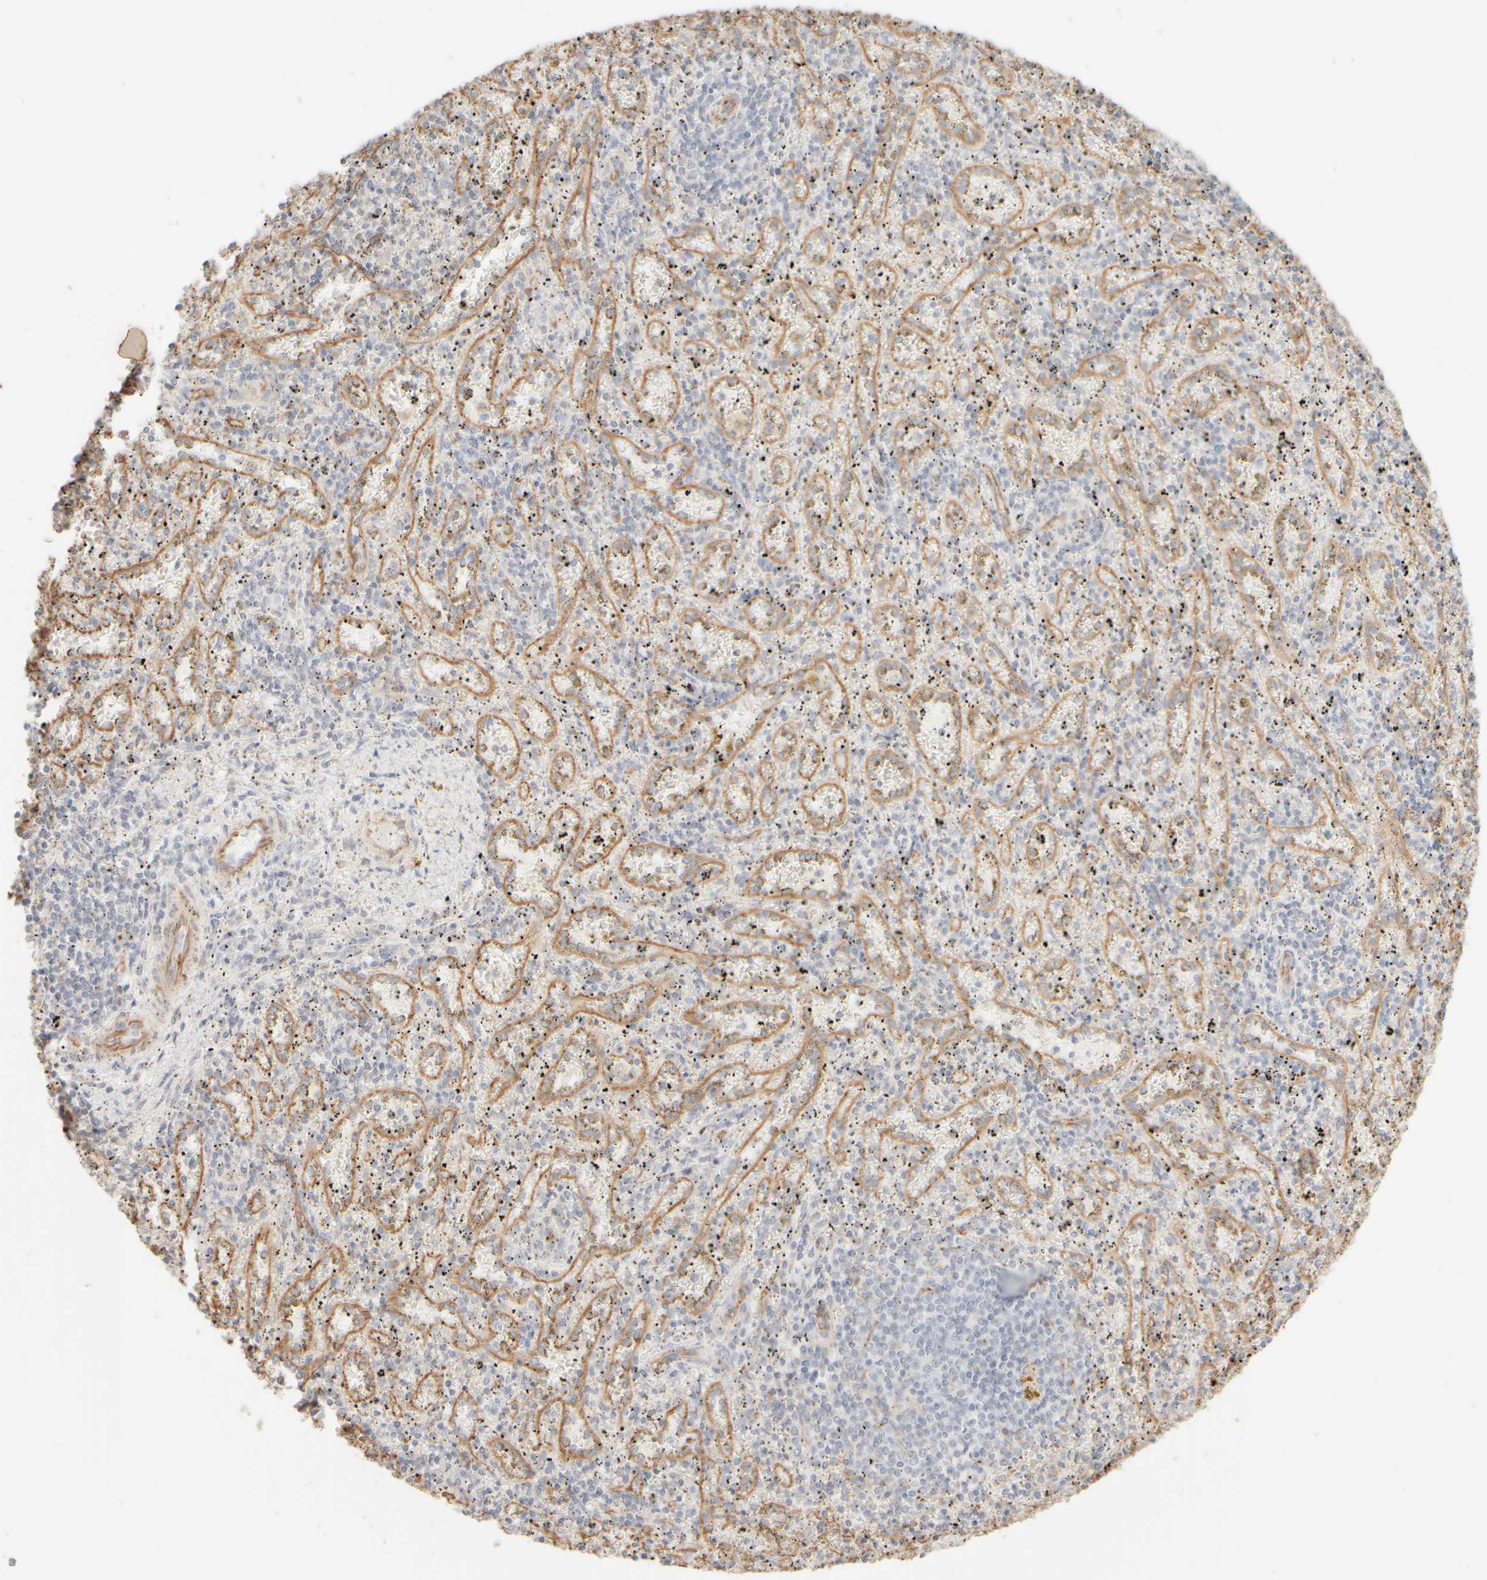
{"staining": {"intensity": "negative", "quantity": "none", "location": "none"}, "tissue": "spleen", "cell_type": "Cells in red pulp", "image_type": "normal", "snomed": [{"axis": "morphology", "description": "Normal tissue, NOS"}, {"axis": "topography", "description": "Spleen"}], "caption": "Spleen was stained to show a protein in brown. There is no significant positivity in cells in red pulp. The staining is performed using DAB (3,3'-diaminobenzidine) brown chromogen with nuclei counter-stained in using hematoxylin.", "gene": "KRT15", "patient": {"sex": "male", "age": 11}}